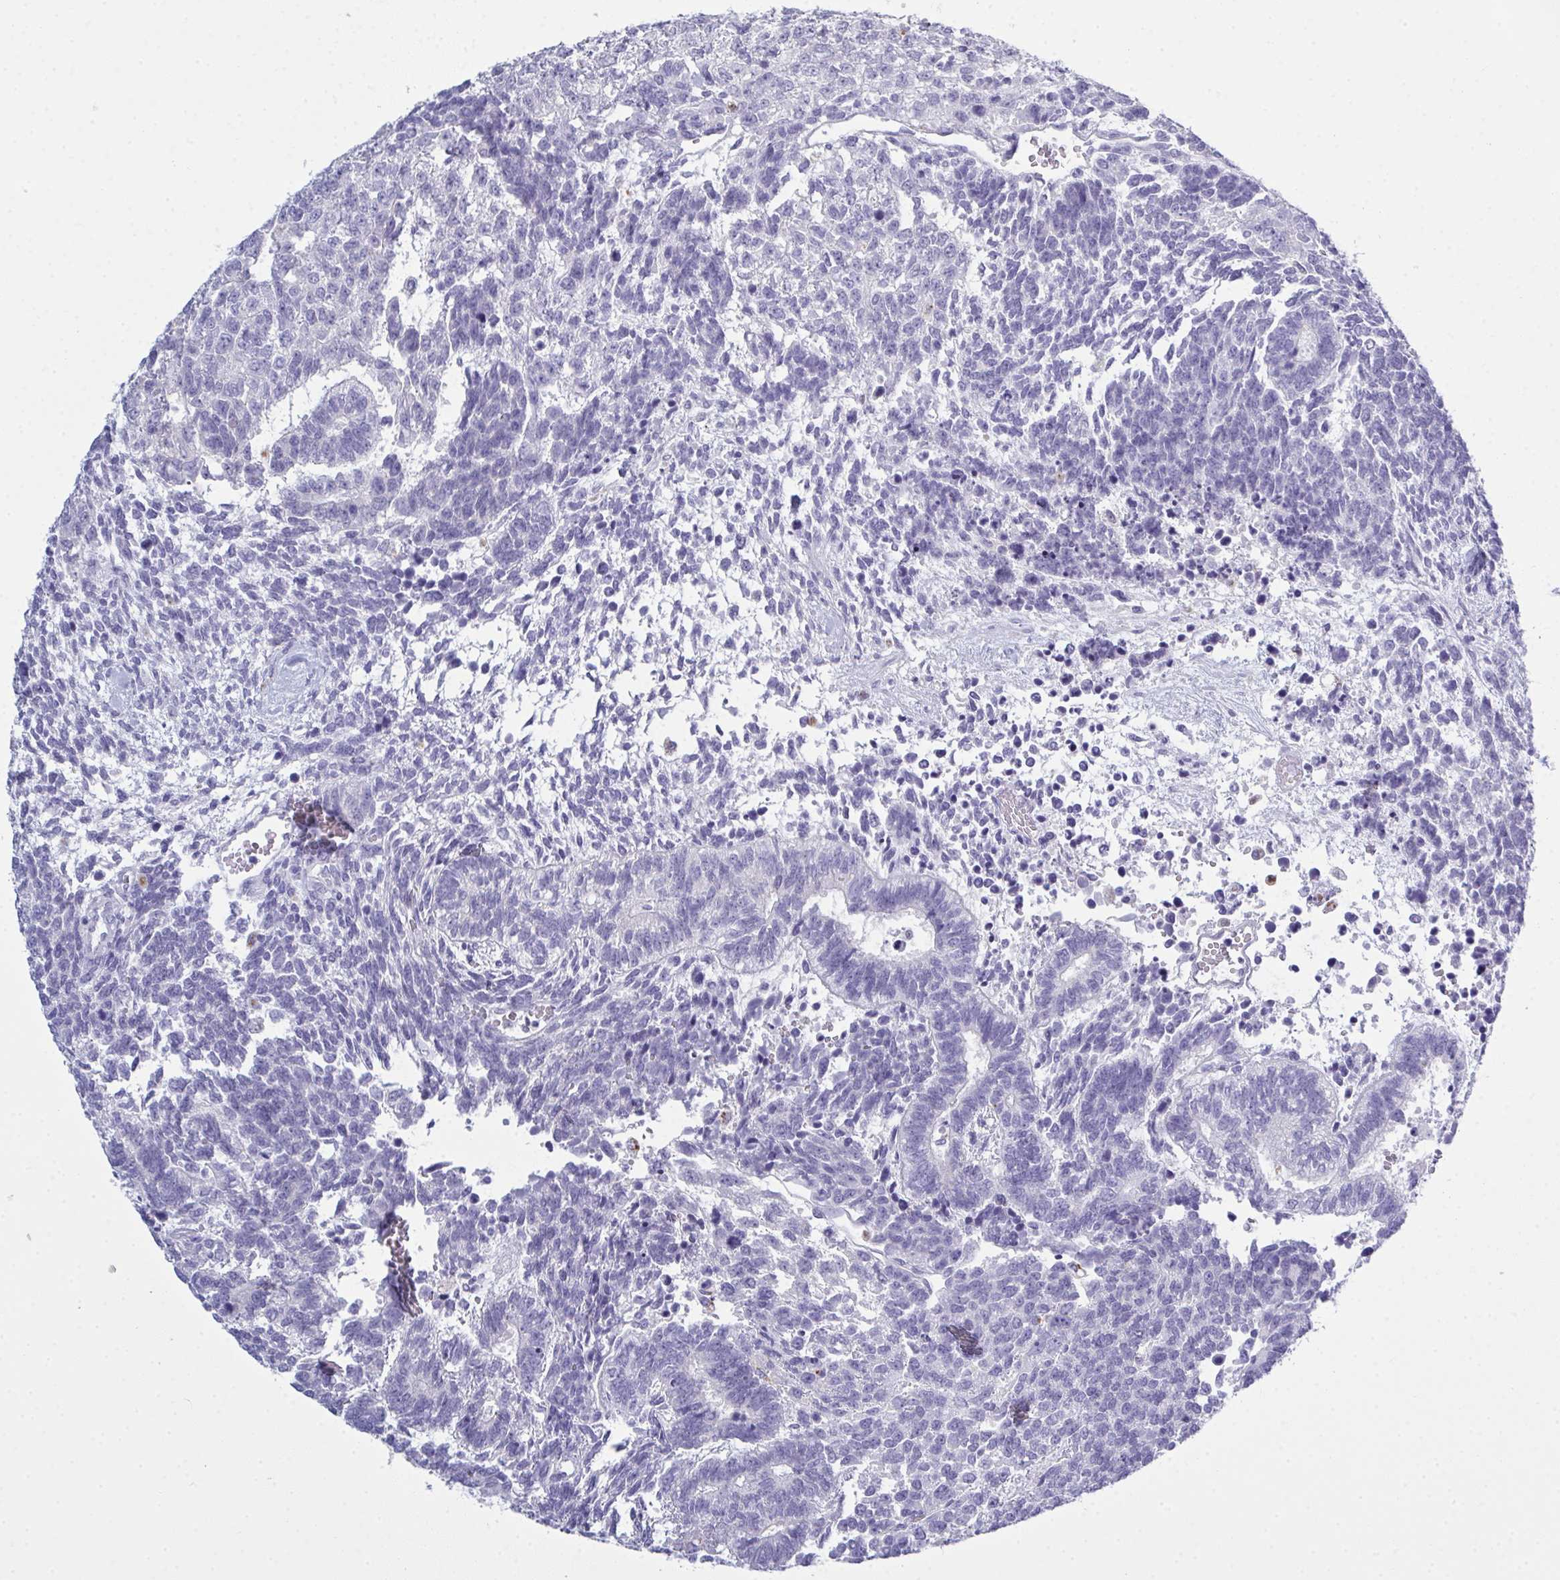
{"staining": {"intensity": "negative", "quantity": "none", "location": "none"}, "tissue": "testis cancer", "cell_type": "Tumor cells", "image_type": "cancer", "snomed": [{"axis": "morphology", "description": "Carcinoma, Embryonal, NOS"}, {"axis": "topography", "description": "Testis"}], "caption": "Testis cancer (embryonal carcinoma) was stained to show a protein in brown. There is no significant staining in tumor cells. (Brightfield microscopy of DAB (3,3'-diaminobenzidine) immunohistochemistry at high magnification).", "gene": "SERPINB10", "patient": {"sex": "male", "age": 23}}